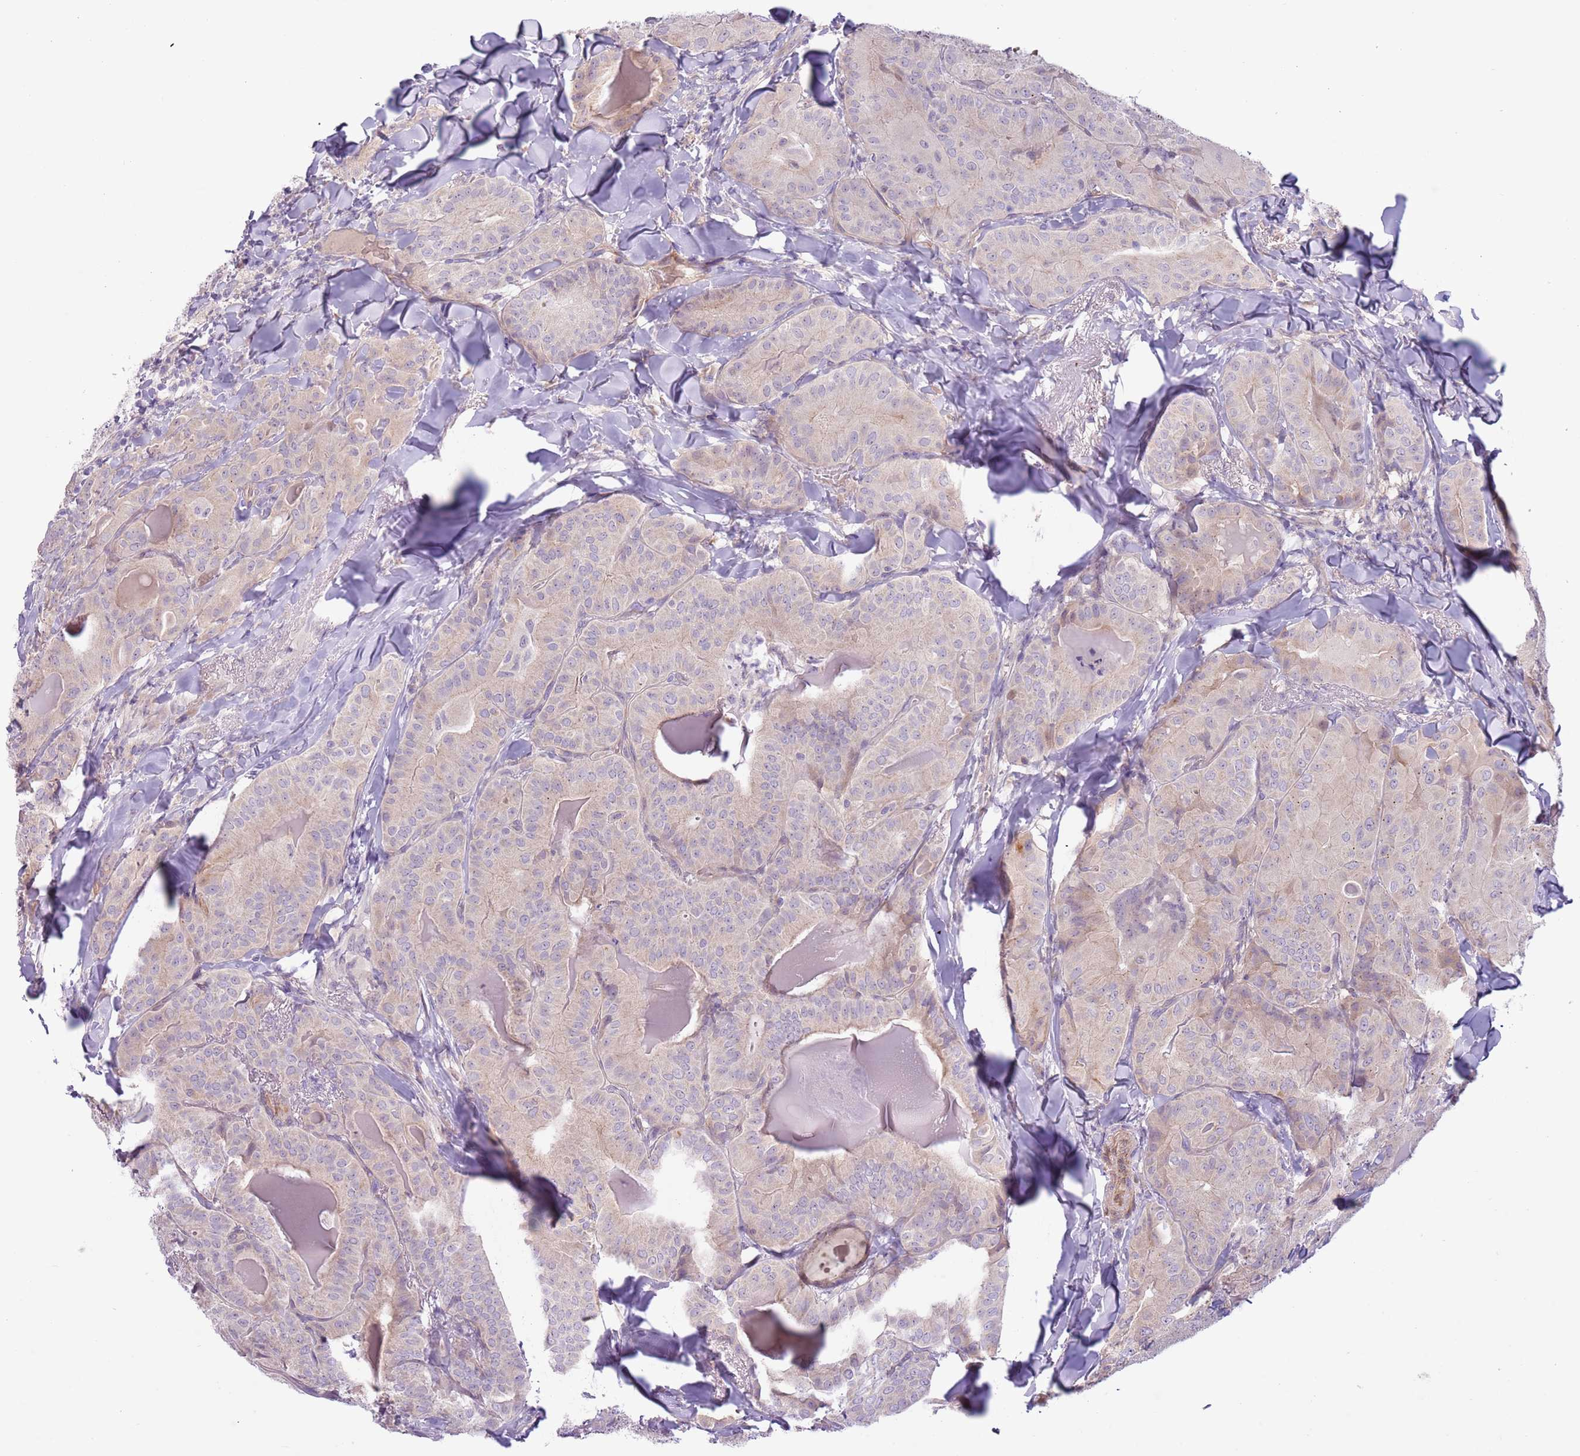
{"staining": {"intensity": "negative", "quantity": "none", "location": "none"}, "tissue": "thyroid cancer", "cell_type": "Tumor cells", "image_type": "cancer", "snomed": [{"axis": "morphology", "description": "Papillary adenocarcinoma, NOS"}, {"axis": "topography", "description": "Thyroid gland"}], "caption": "An image of human thyroid papillary adenocarcinoma is negative for staining in tumor cells.", "gene": "MRO", "patient": {"sex": "female", "age": 68}}